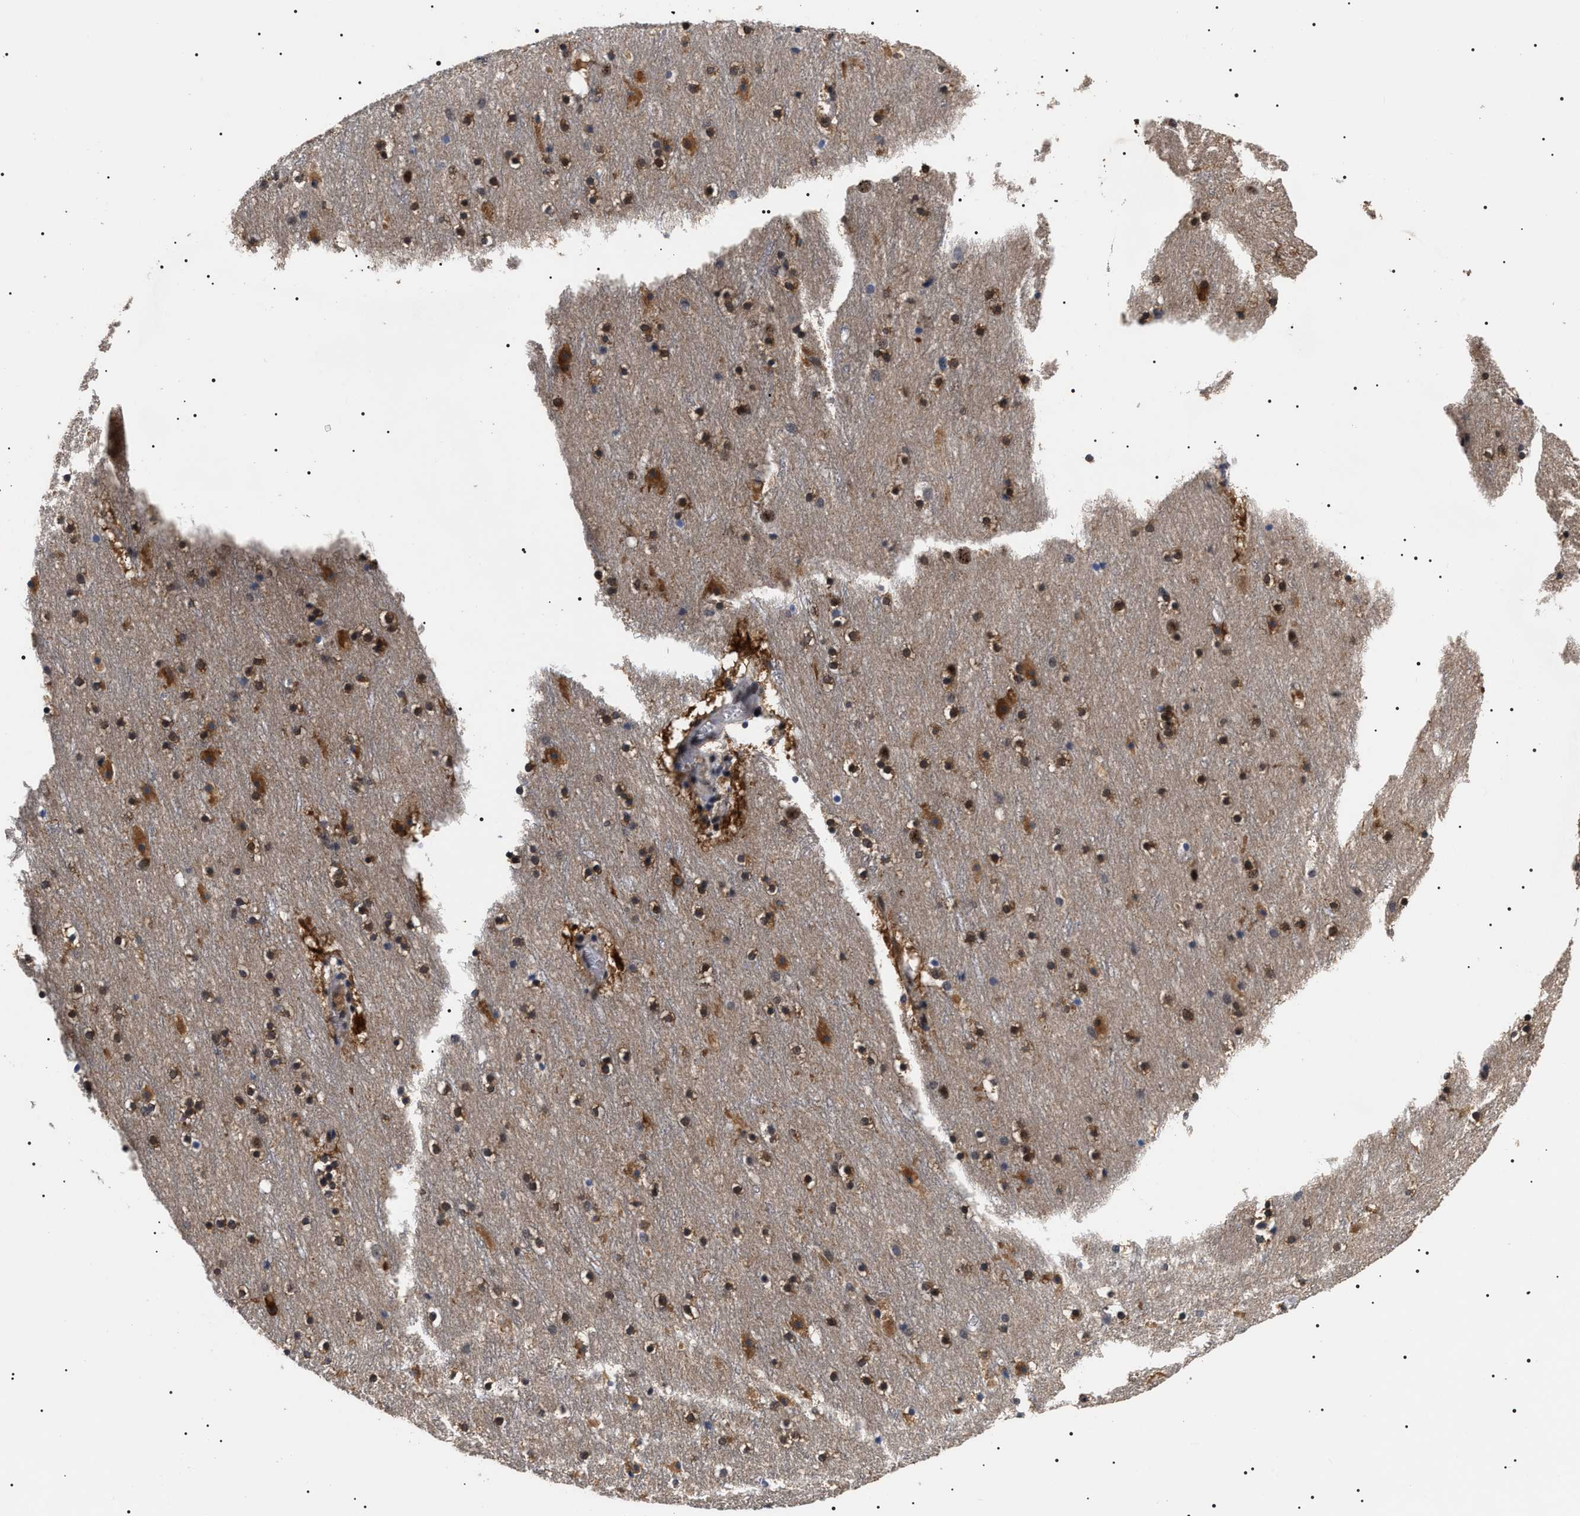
{"staining": {"intensity": "moderate", "quantity": "25%-75%", "location": "nuclear"}, "tissue": "cerebral cortex", "cell_type": "Endothelial cells", "image_type": "normal", "snomed": [{"axis": "morphology", "description": "Normal tissue, NOS"}, {"axis": "topography", "description": "Cerebral cortex"}], "caption": "Endothelial cells demonstrate medium levels of moderate nuclear staining in approximately 25%-75% of cells in benign human cerebral cortex. (brown staining indicates protein expression, while blue staining denotes nuclei).", "gene": "CAAP1", "patient": {"sex": "male", "age": 45}}